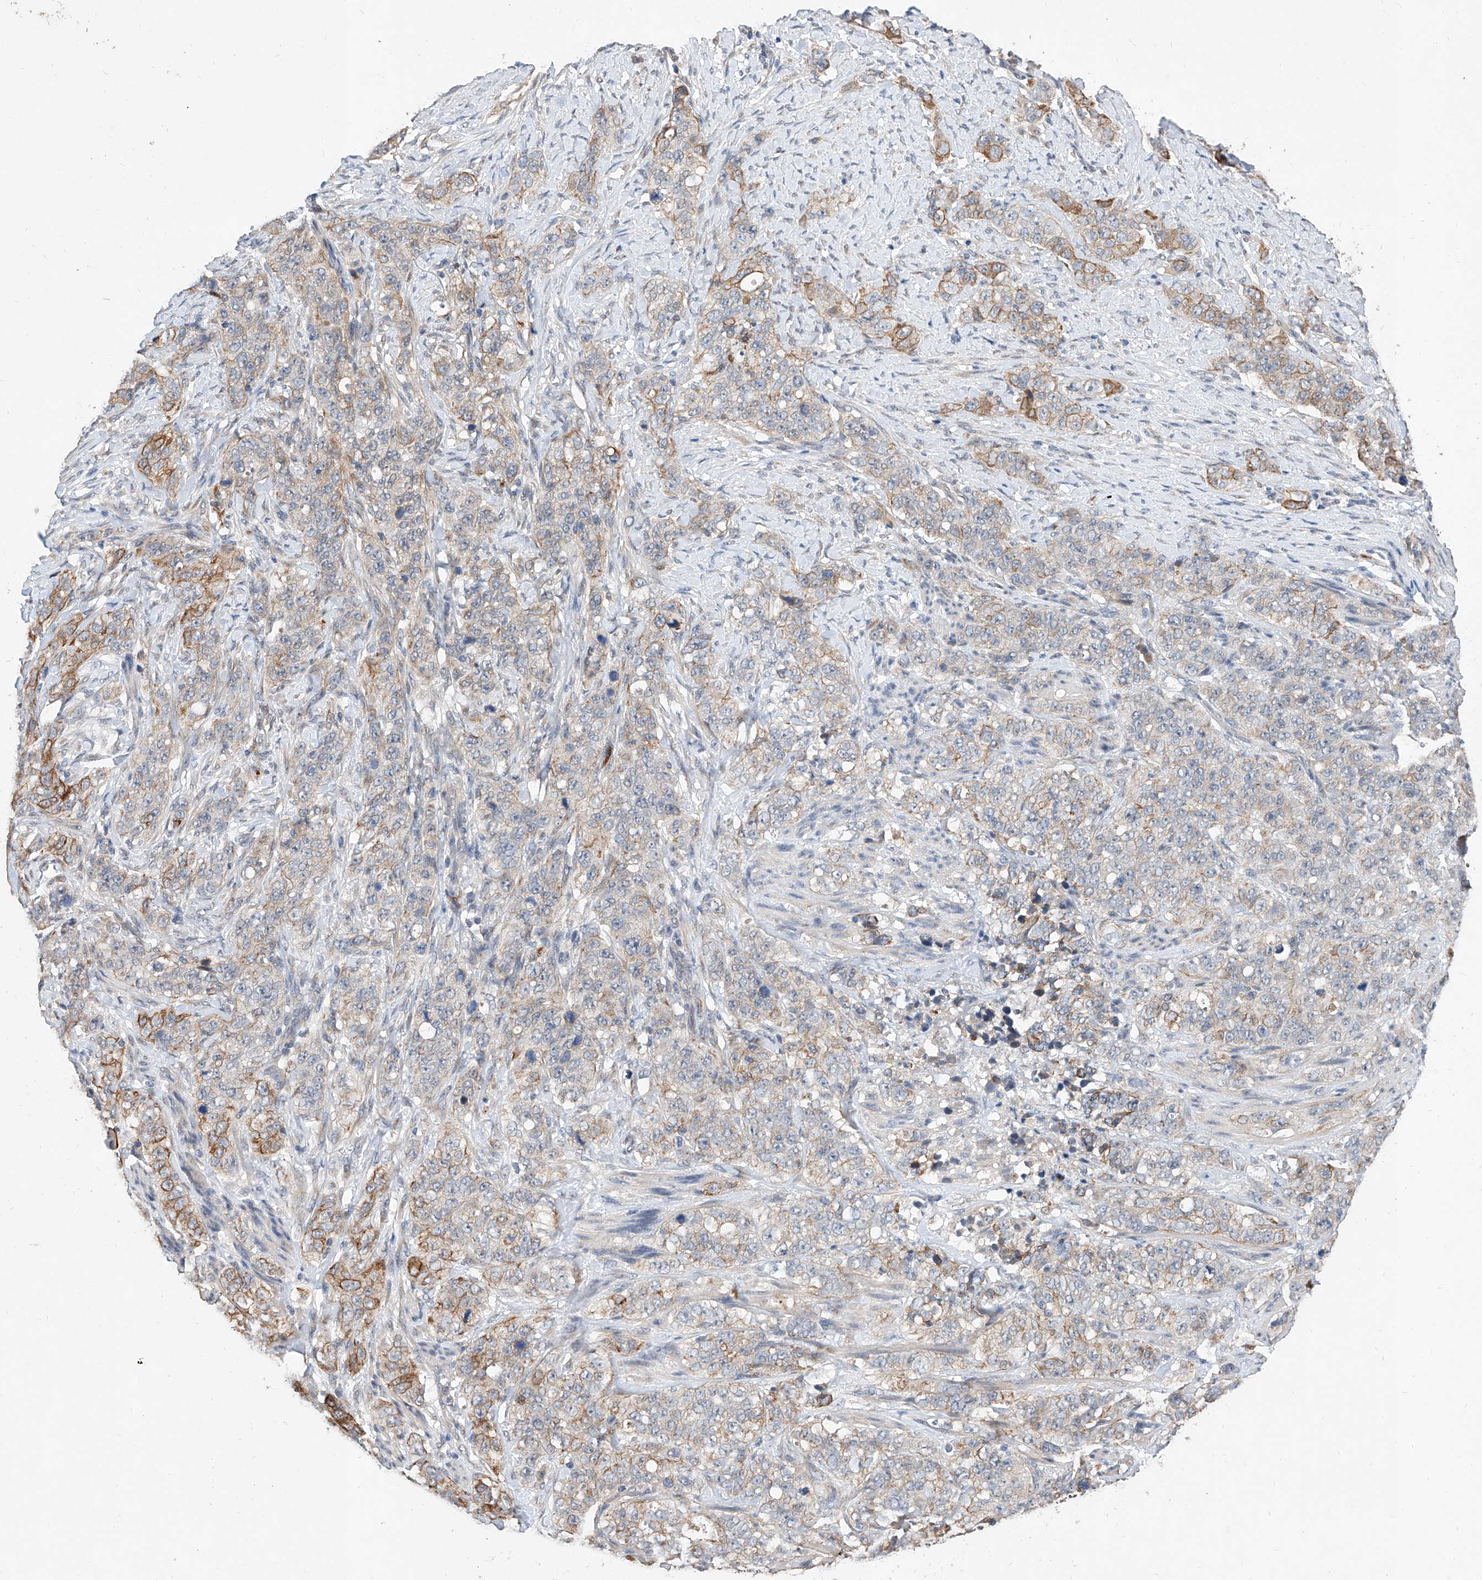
{"staining": {"intensity": "moderate", "quantity": "25%-75%", "location": "cytoplasmic/membranous"}, "tissue": "stomach cancer", "cell_type": "Tumor cells", "image_type": "cancer", "snomed": [{"axis": "morphology", "description": "Adenocarcinoma, NOS"}, {"axis": "topography", "description": "Stomach"}], "caption": "Stomach cancer stained for a protein displays moderate cytoplasmic/membranous positivity in tumor cells.", "gene": "MFSD4B", "patient": {"sex": "male", "age": 48}}